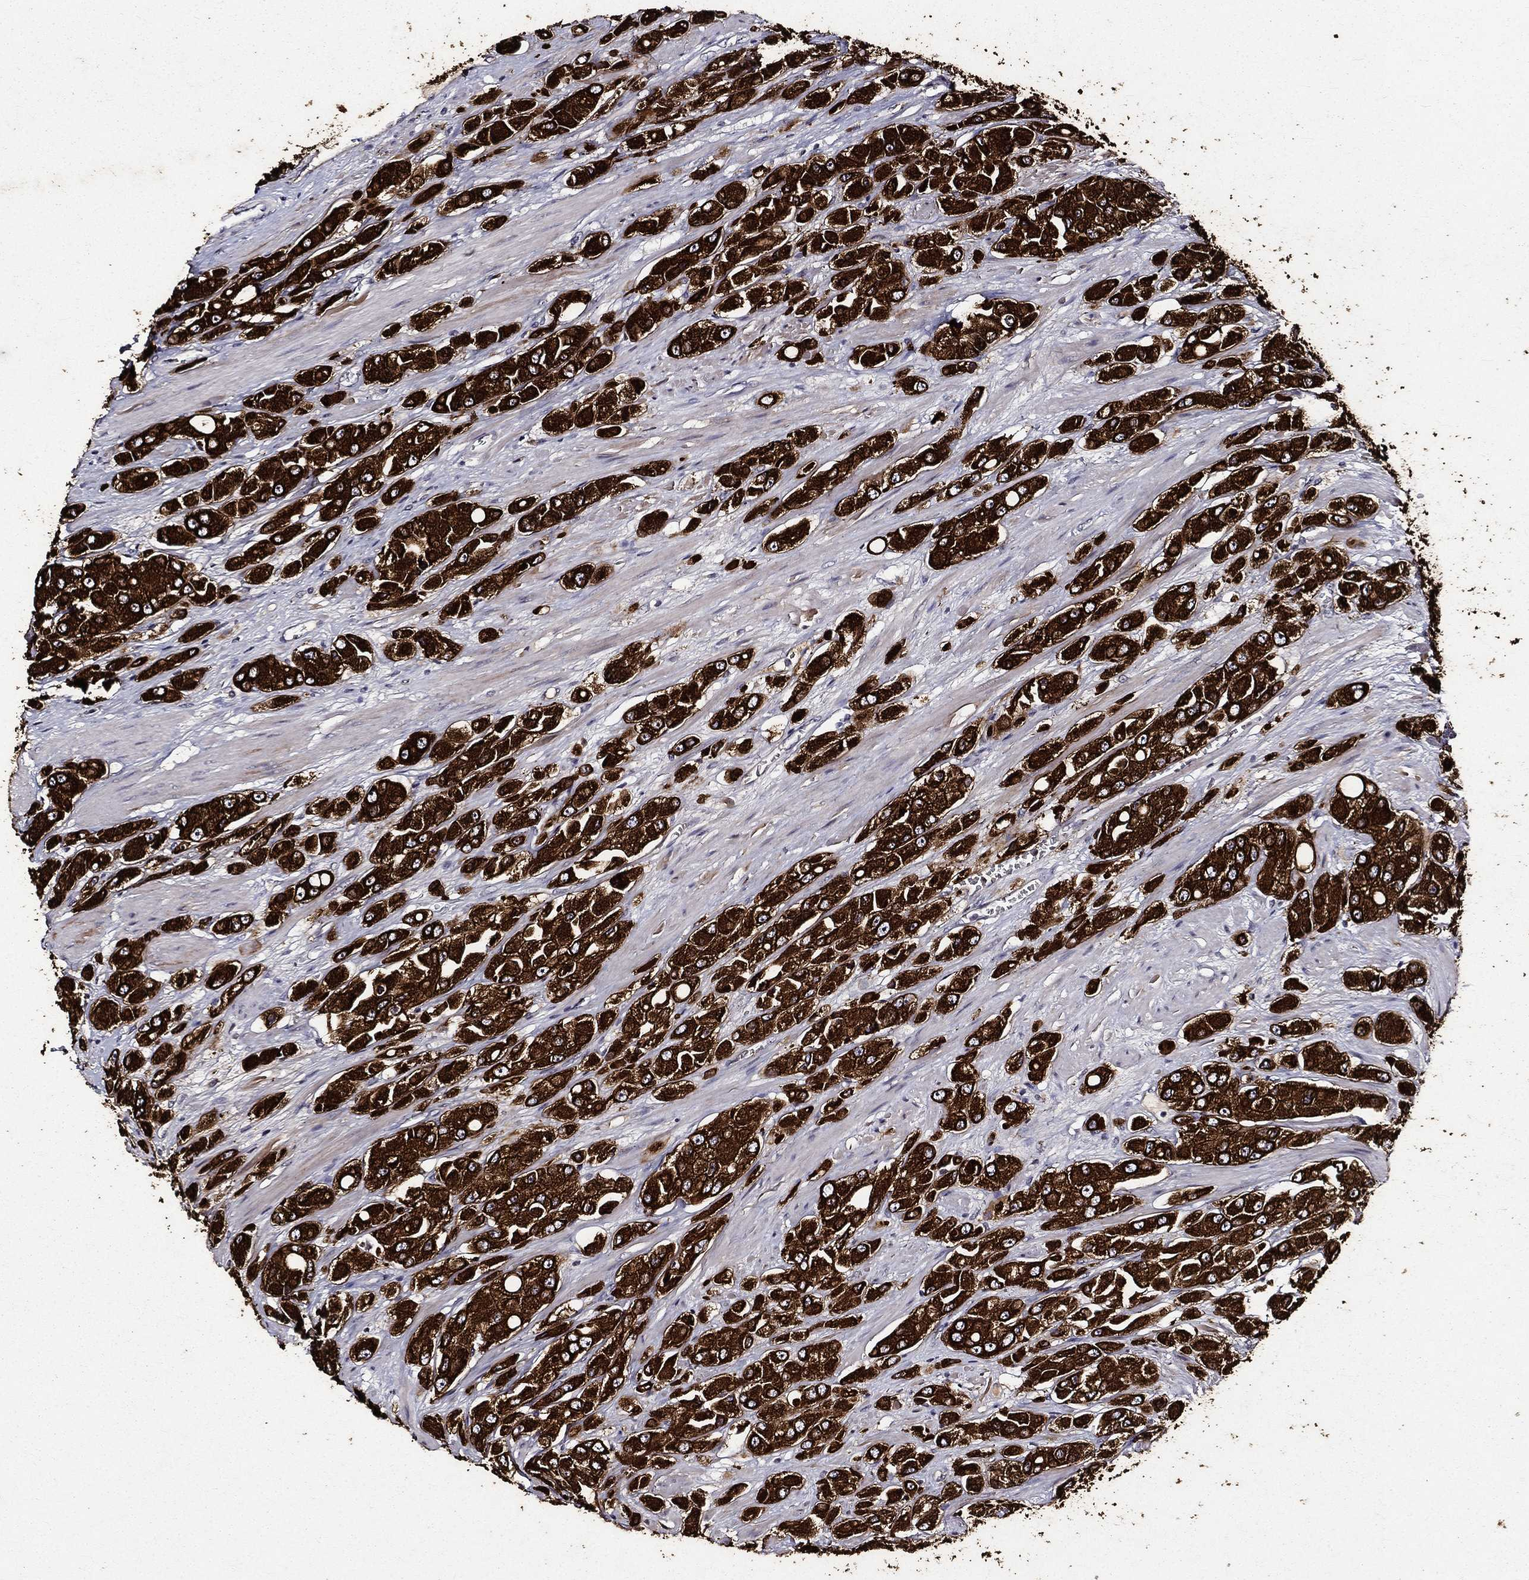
{"staining": {"intensity": "strong", "quantity": ">75%", "location": "cytoplasmic/membranous"}, "tissue": "prostate cancer", "cell_type": "Tumor cells", "image_type": "cancer", "snomed": [{"axis": "morphology", "description": "Adenocarcinoma, NOS"}, {"axis": "topography", "description": "Prostate and seminal vesicle, NOS"}, {"axis": "topography", "description": "Prostate"}], "caption": "Human prostate cancer stained for a protein (brown) displays strong cytoplasmic/membranous positive staining in about >75% of tumor cells.", "gene": "KRT7", "patient": {"sex": "male", "age": 64}}